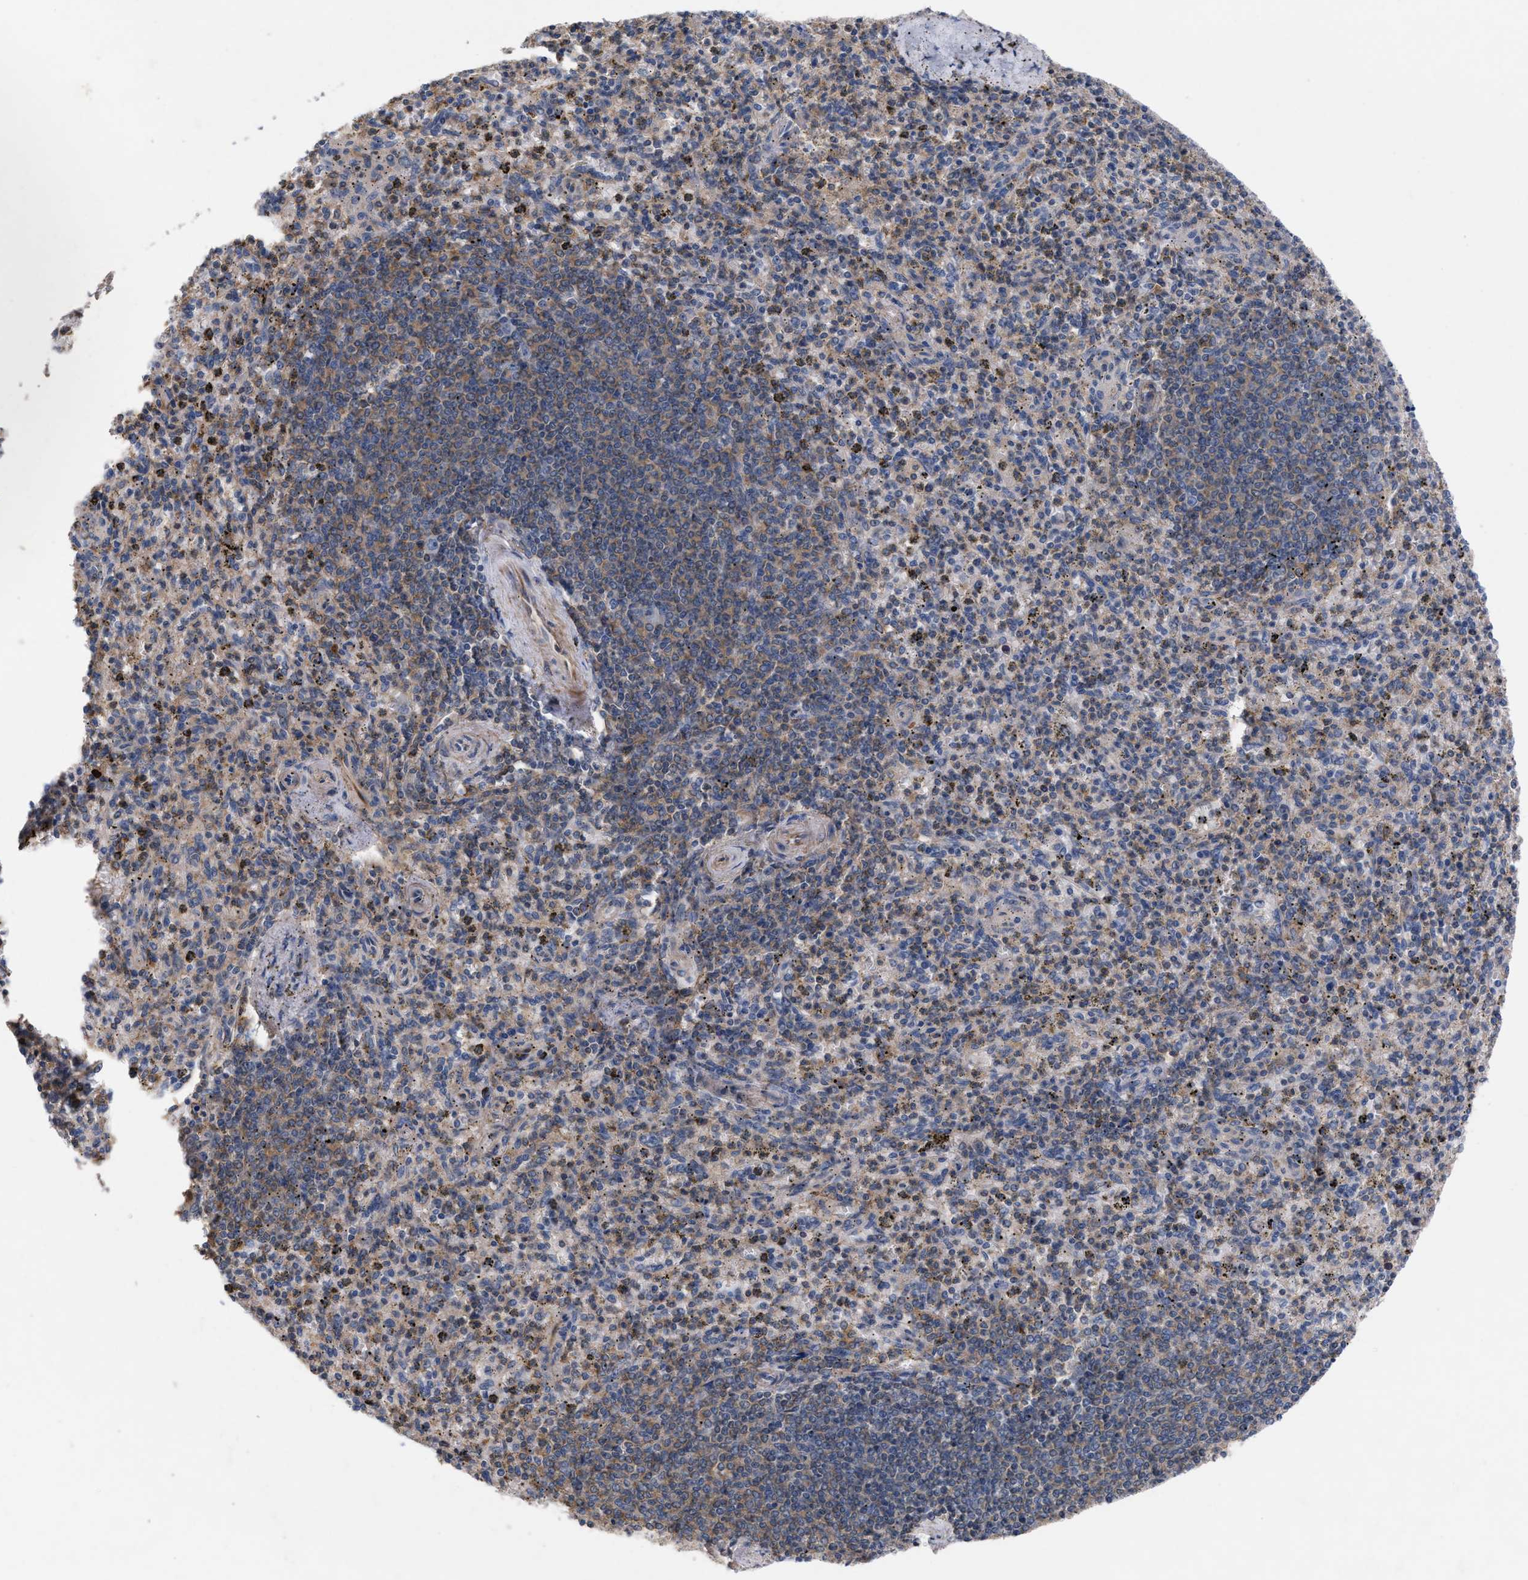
{"staining": {"intensity": "weak", "quantity": "25%-75%", "location": "cytoplasmic/membranous"}, "tissue": "spleen", "cell_type": "Cells in red pulp", "image_type": "normal", "snomed": [{"axis": "morphology", "description": "Normal tissue, NOS"}, {"axis": "topography", "description": "Spleen"}], "caption": "Protein expression analysis of normal human spleen reveals weak cytoplasmic/membranous positivity in about 25%-75% of cells in red pulp.", "gene": "TMEM131", "patient": {"sex": "male", "age": 72}}